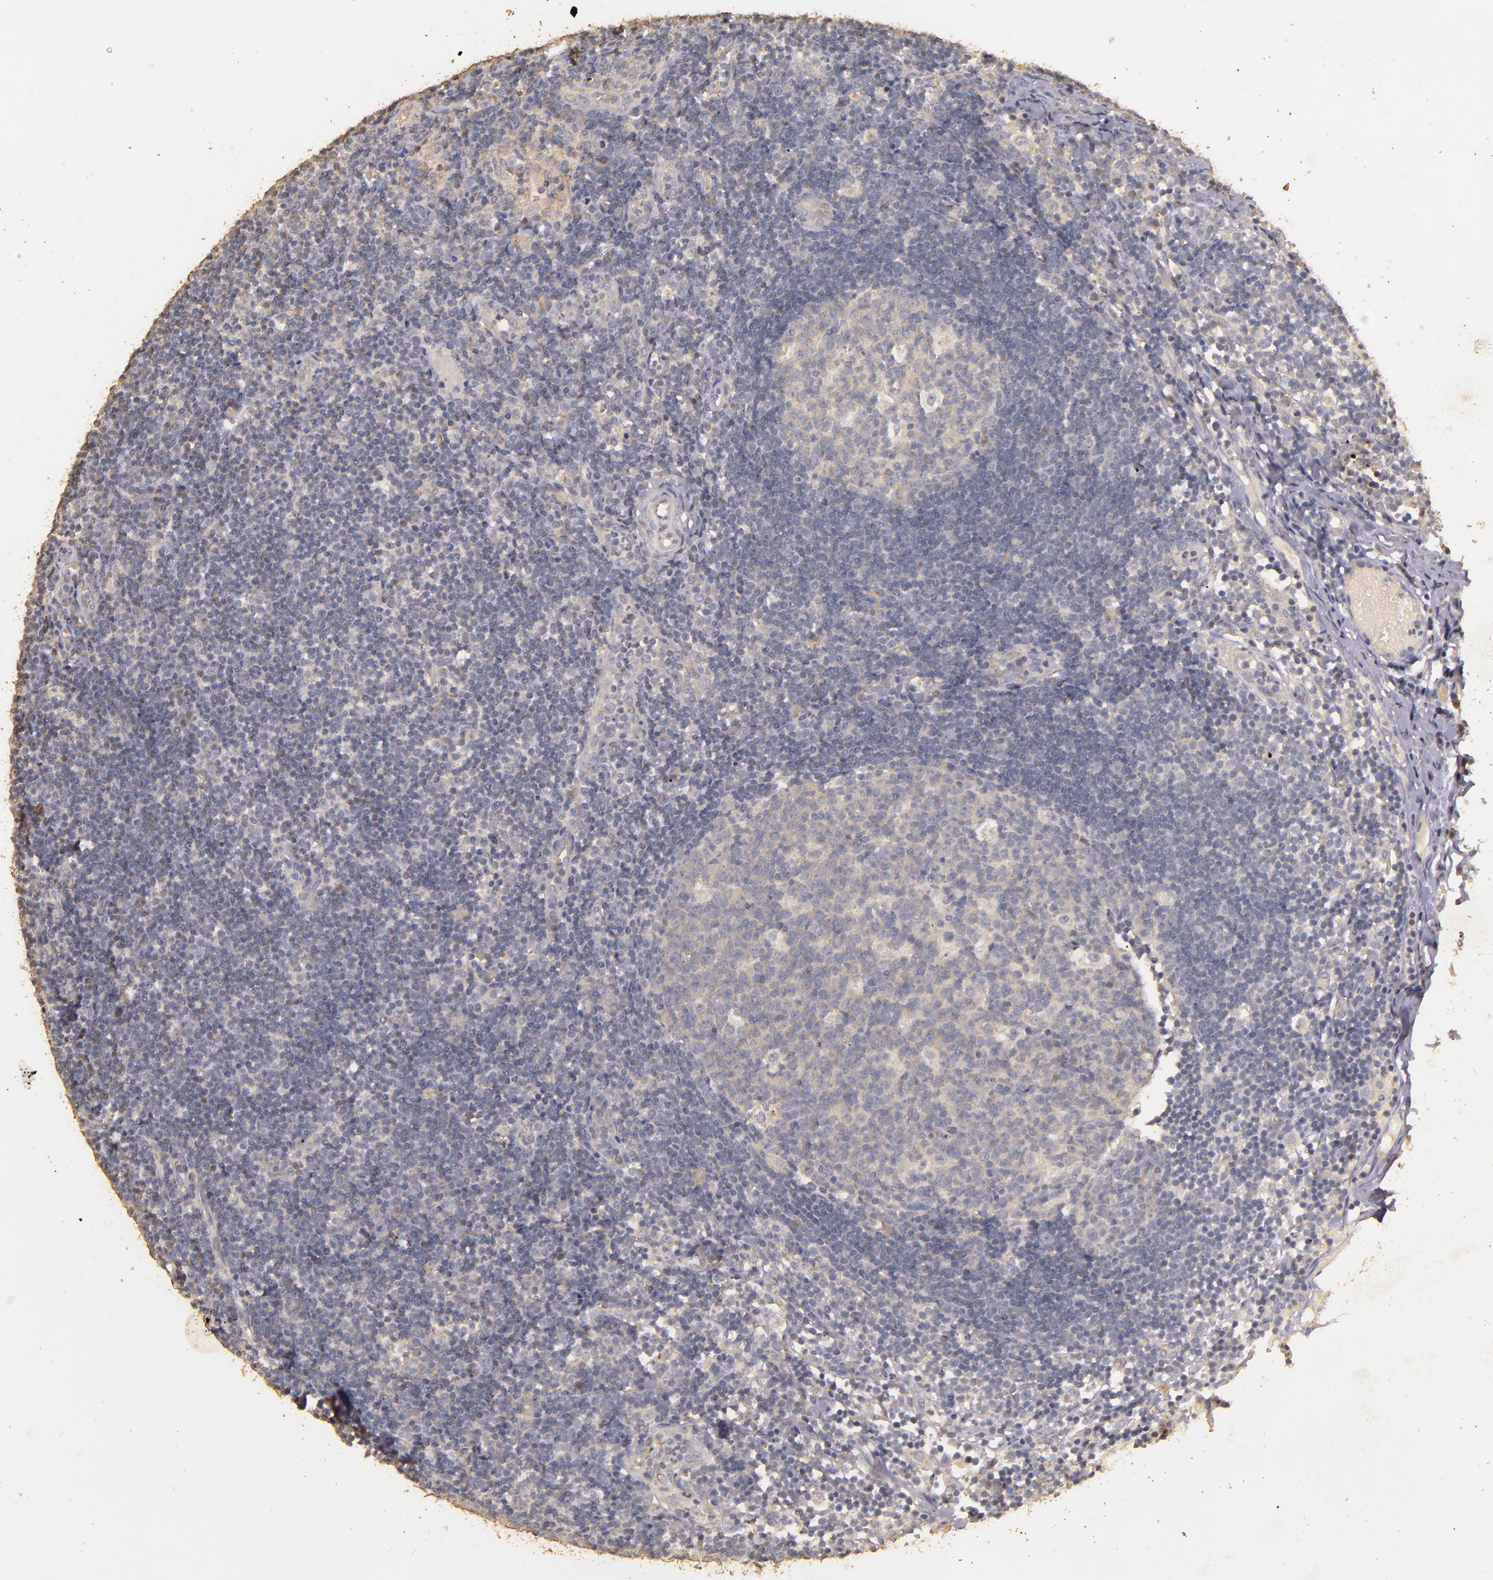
{"staining": {"intensity": "negative", "quantity": "none", "location": "none"}, "tissue": "lymph node", "cell_type": "Germinal center cells", "image_type": "normal", "snomed": [{"axis": "morphology", "description": "Normal tissue, NOS"}, {"axis": "morphology", "description": "Inflammation, NOS"}, {"axis": "topography", "description": "Lymph node"}, {"axis": "topography", "description": "Salivary gland"}], "caption": "Immunohistochemistry (IHC) photomicrograph of normal lymph node: human lymph node stained with DAB reveals no significant protein staining in germinal center cells. Nuclei are stained in blue.", "gene": "BCL2L13", "patient": {"sex": "male", "age": 3}}